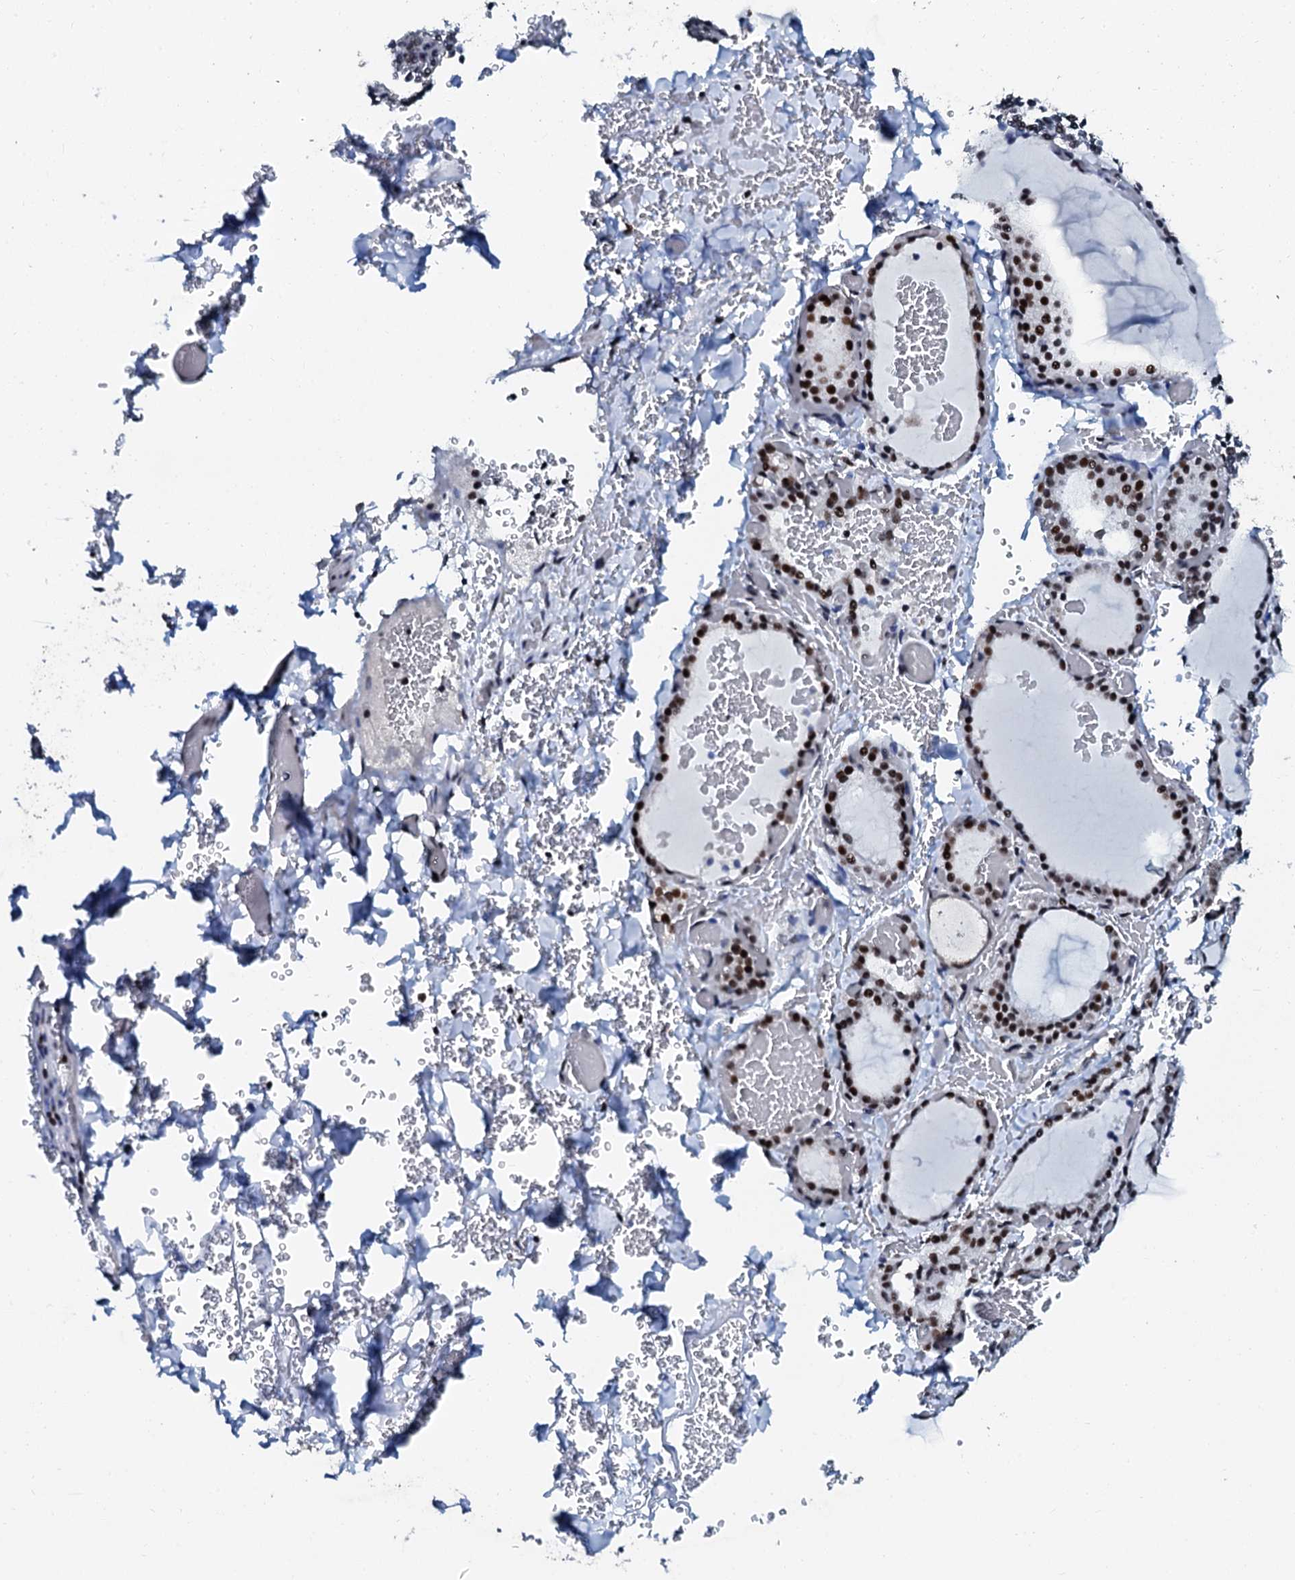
{"staining": {"intensity": "strong", "quantity": ">75%", "location": "nuclear"}, "tissue": "thyroid gland", "cell_type": "Glandular cells", "image_type": "normal", "snomed": [{"axis": "morphology", "description": "Normal tissue, NOS"}, {"axis": "topography", "description": "Thyroid gland"}], "caption": "The immunohistochemical stain labels strong nuclear positivity in glandular cells of benign thyroid gland.", "gene": "SLTM", "patient": {"sex": "female", "age": 39}}